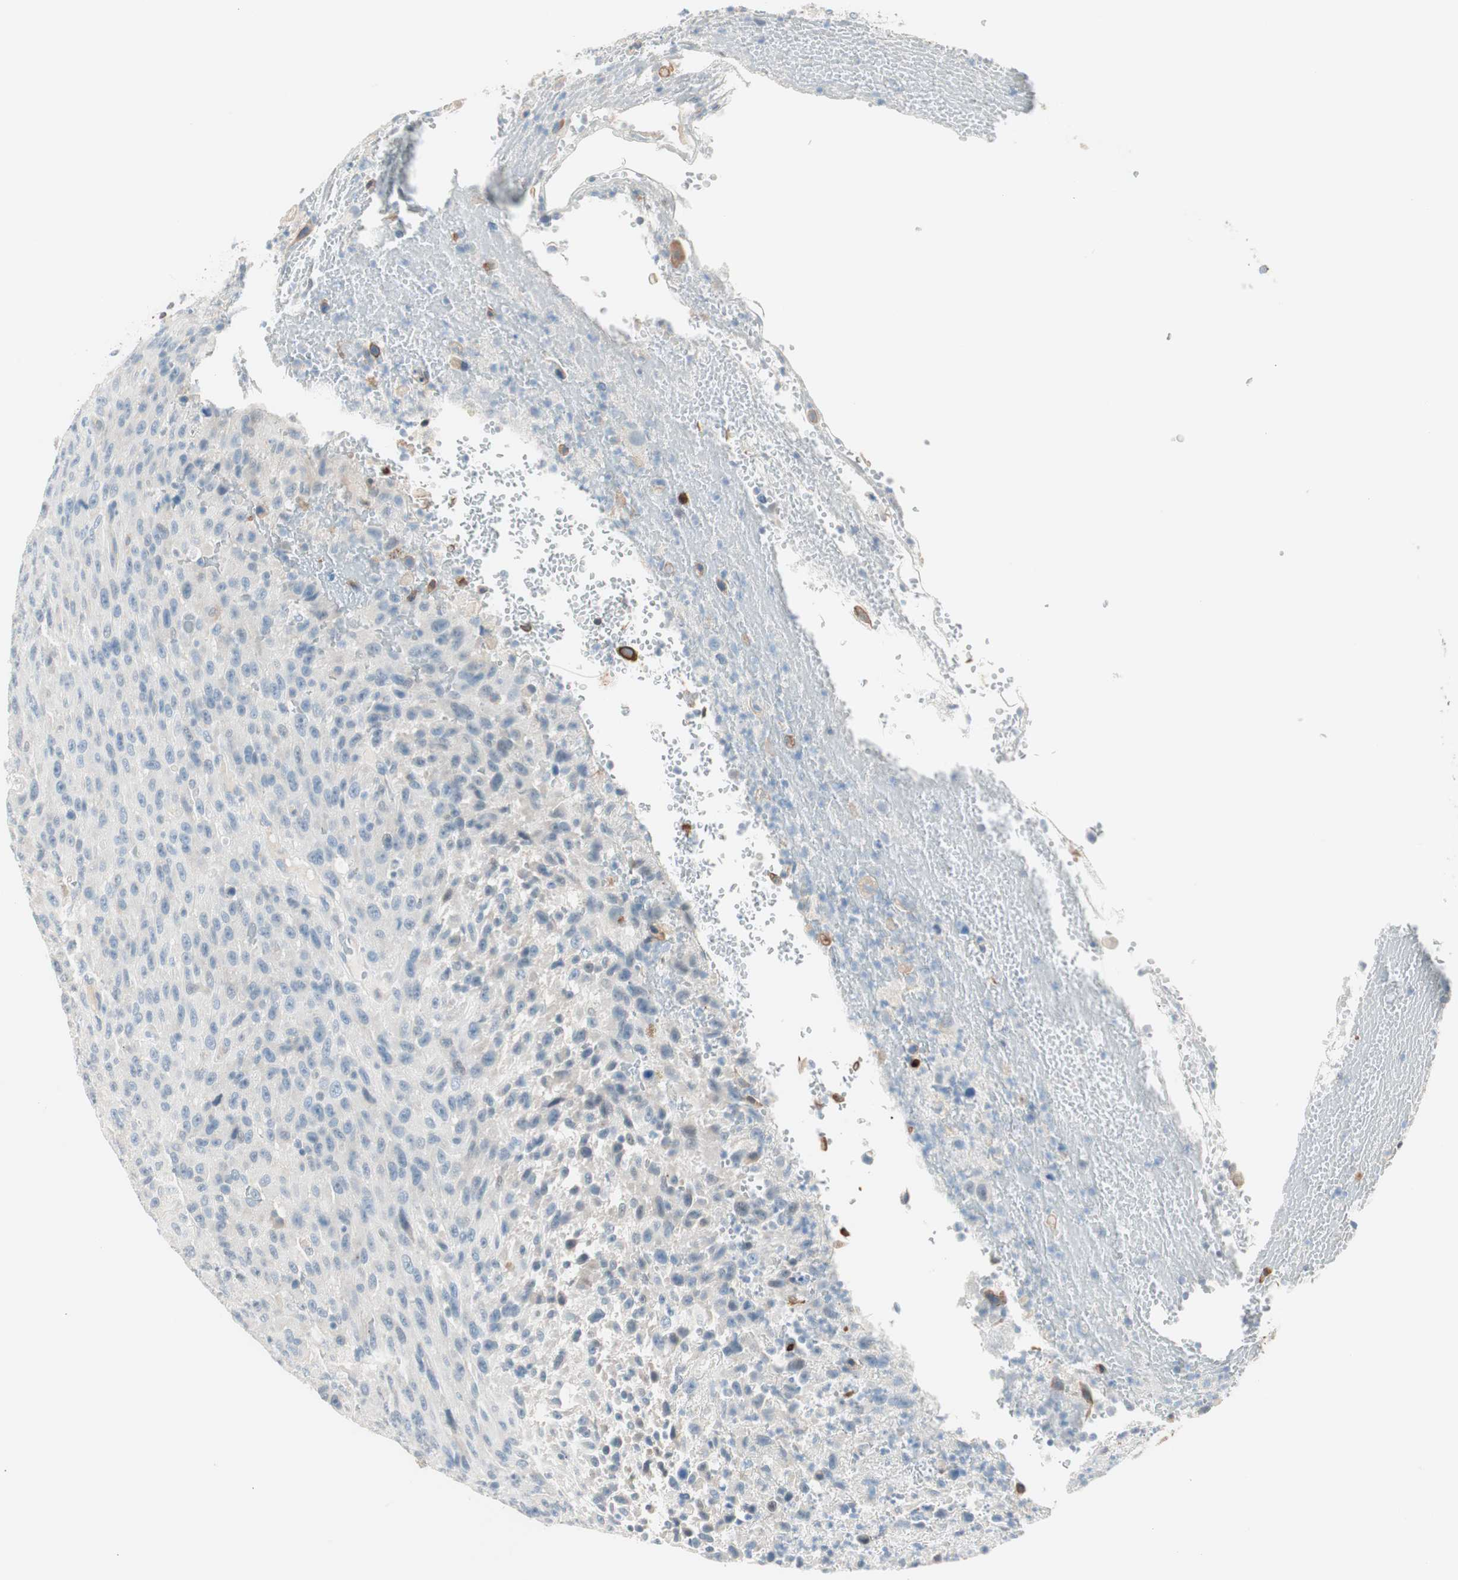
{"staining": {"intensity": "moderate", "quantity": "25%-75%", "location": "cytoplasmic/membranous"}, "tissue": "urothelial cancer", "cell_type": "Tumor cells", "image_type": "cancer", "snomed": [{"axis": "morphology", "description": "Urothelial carcinoma, High grade"}, {"axis": "topography", "description": "Urinary bladder"}], "caption": "A photomicrograph showing moderate cytoplasmic/membranous expression in about 25%-75% of tumor cells in urothelial carcinoma (high-grade), as visualized by brown immunohistochemical staining.", "gene": "GNAO1", "patient": {"sex": "male", "age": 66}}